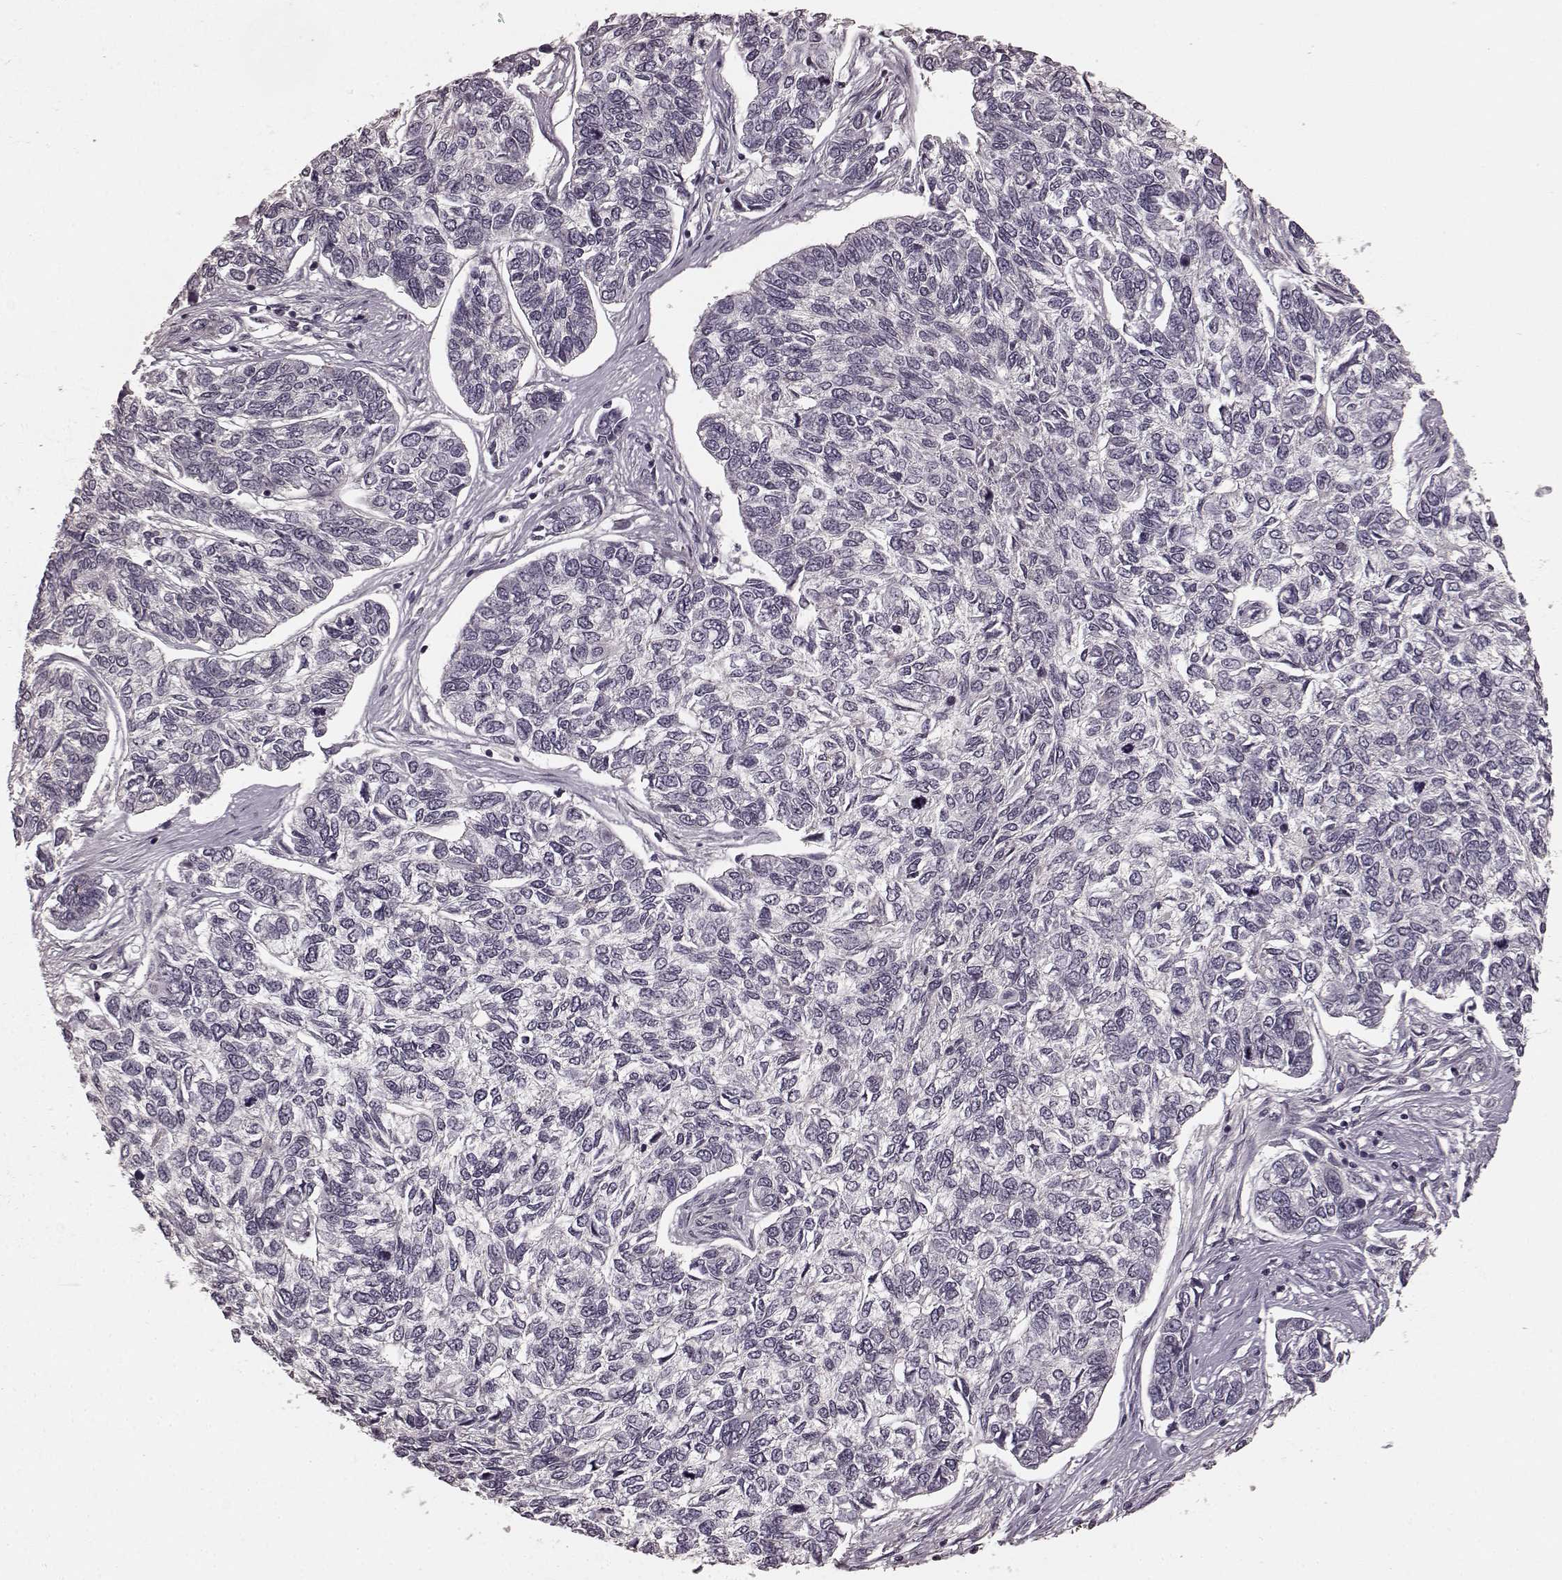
{"staining": {"intensity": "negative", "quantity": "none", "location": "none"}, "tissue": "skin cancer", "cell_type": "Tumor cells", "image_type": "cancer", "snomed": [{"axis": "morphology", "description": "Basal cell carcinoma"}, {"axis": "topography", "description": "Skin"}], "caption": "DAB immunohistochemical staining of human skin basal cell carcinoma exhibits no significant positivity in tumor cells.", "gene": "PRKCE", "patient": {"sex": "female", "age": 65}}